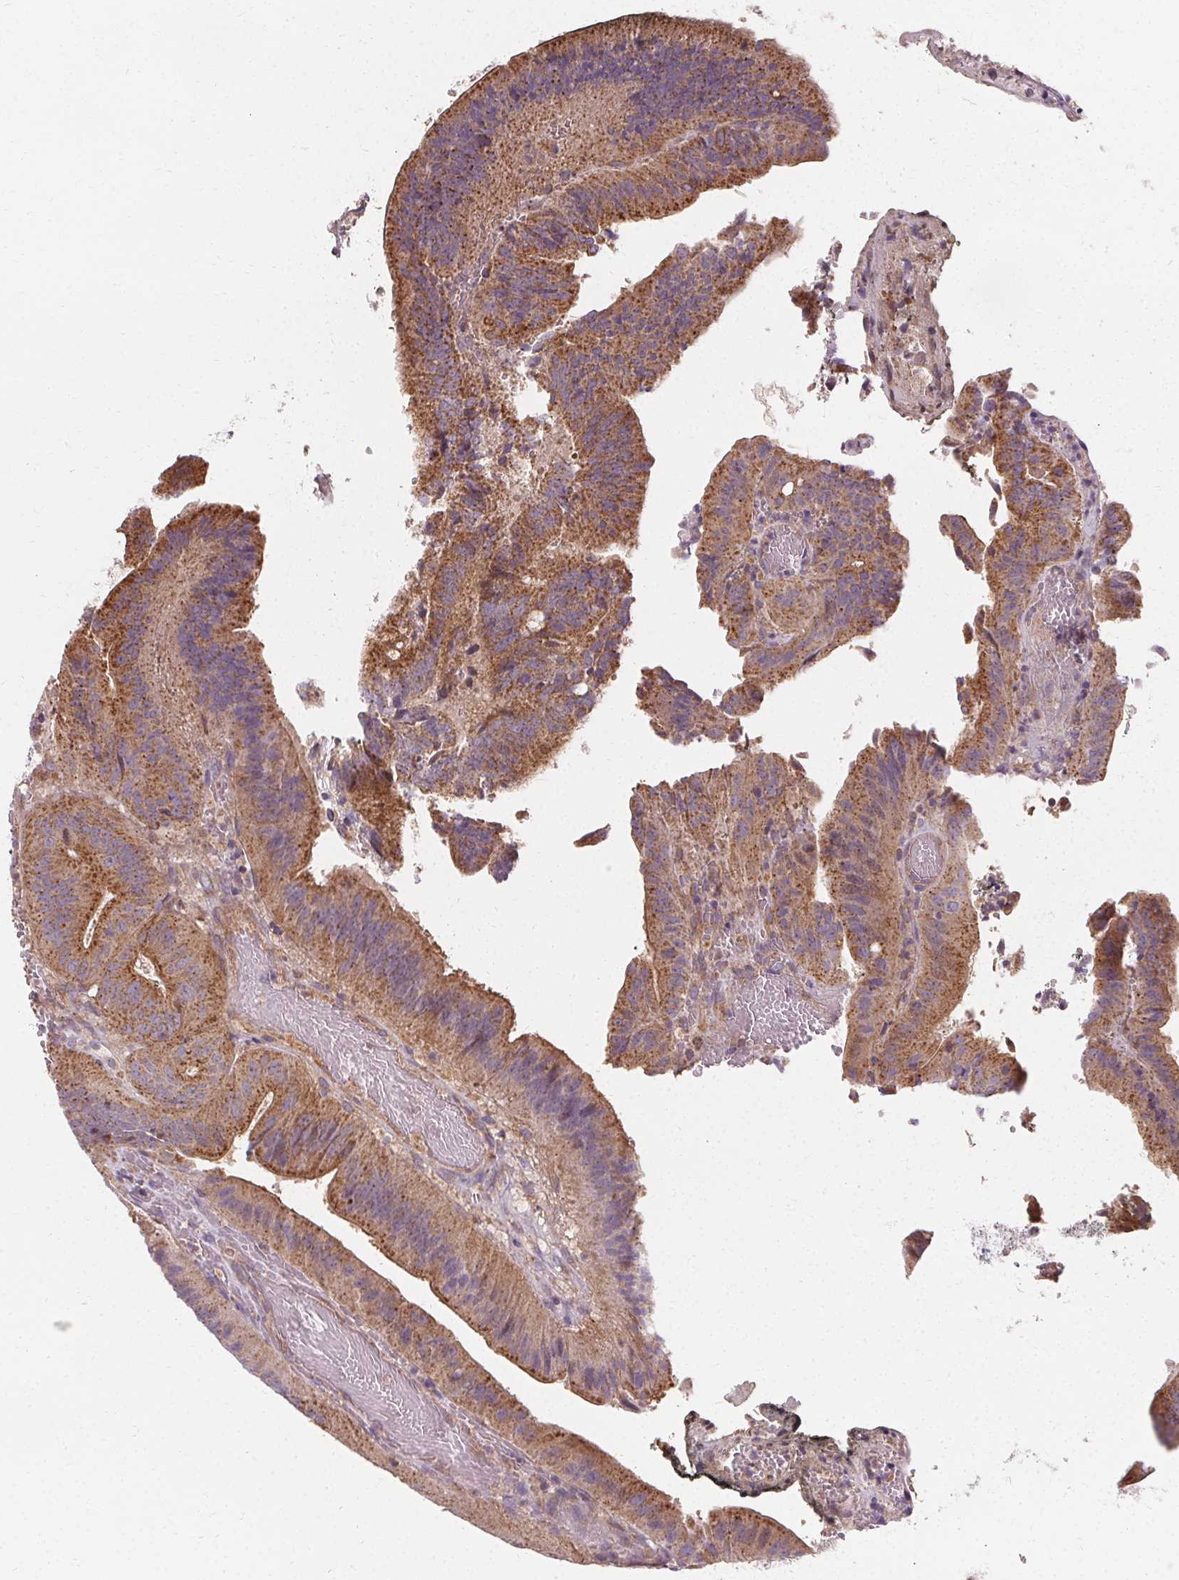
{"staining": {"intensity": "moderate", "quantity": "25%-75%", "location": "cytoplasmic/membranous"}, "tissue": "colorectal cancer", "cell_type": "Tumor cells", "image_type": "cancer", "snomed": [{"axis": "morphology", "description": "Adenocarcinoma, NOS"}, {"axis": "topography", "description": "Colon"}], "caption": "Colorectal cancer was stained to show a protein in brown. There is medium levels of moderate cytoplasmic/membranous expression in about 25%-75% of tumor cells. Using DAB (brown) and hematoxylin (blue) stains, captured at high magnification using brightfield microscopy.", "gene": "APLP1", "patient": {"sex": "female", "age": 43}}